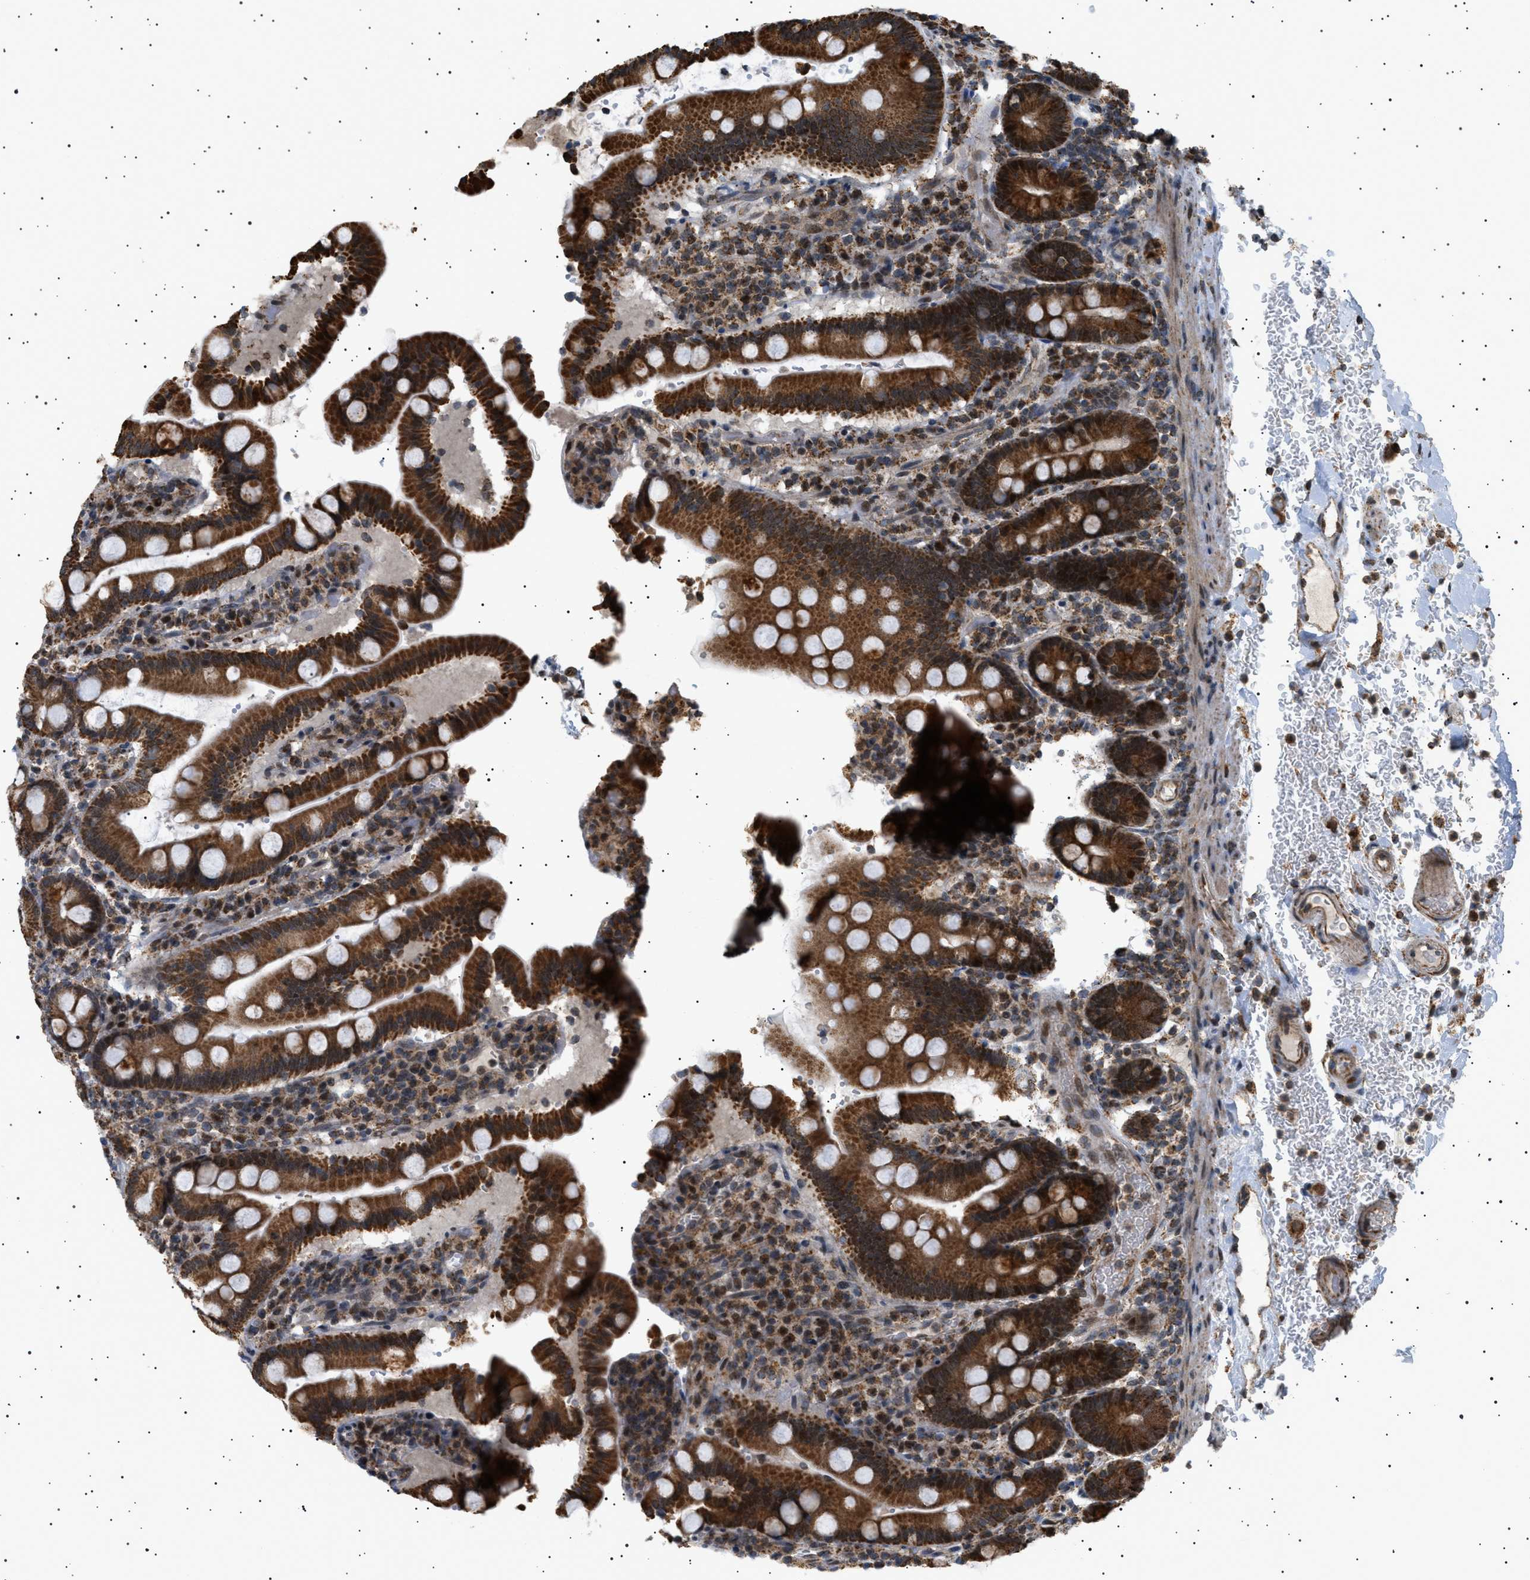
{"staining": {"intensity": "strong", "quantity": ">75%", "location": "cytoplasmic/membranous,nuclear"}, "tissue": "duodenum", "cell_type": "Glandular cells", "image_type": "normal", "snomed": [{"axis": "morphology", "description": "Normal tissue, NOS"}, {"axis": "topography", "description": "Small intestine, NOS"}], "caption": "A high amount of strong cytoplasmic/membranous,nuclear positivity is present in approximately >75% of glandular cells in normal duodenum.", "gene": "MELK", "patient": {"sex": "female", "age": 71}}